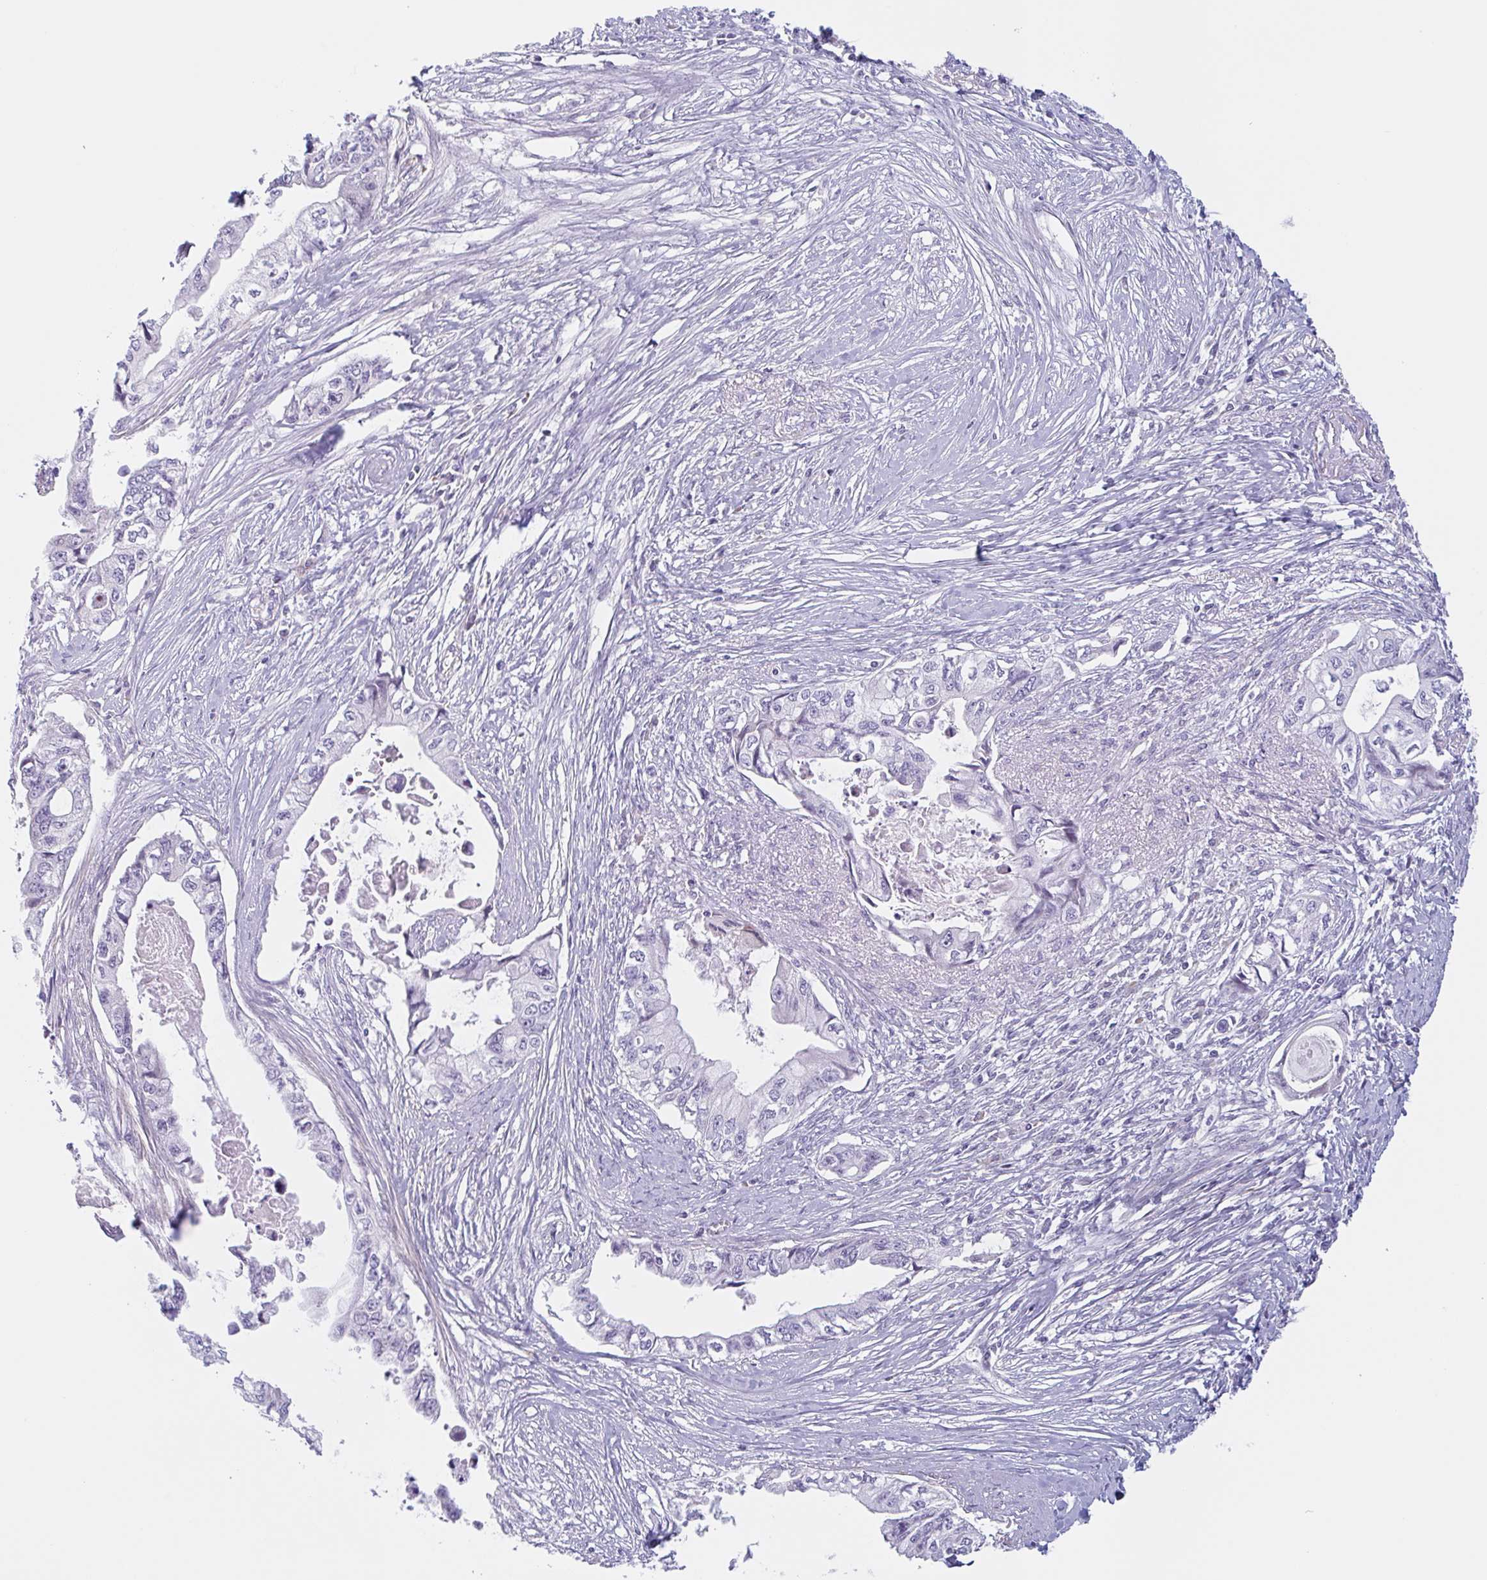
{"staining": {"intensity": "negative", "quantity": "none", "location": "none"}, "tissue": "pancreatic cancer", "cell_type": "Tumor cells", "image_type": "cancer", "snomed": [{"axis": "morphology", "description": "Adenocarcinoma, NOS"}, {"axis": "topography", "description": "Pancreas"}], "caption": "DAB immunohistochemical staining of pancreatic cancer (adenocarcinoma) shows no significant positivity in tumor cells.", "gene": "MYH10", "patient": {"sex": "male", "age": 66}}